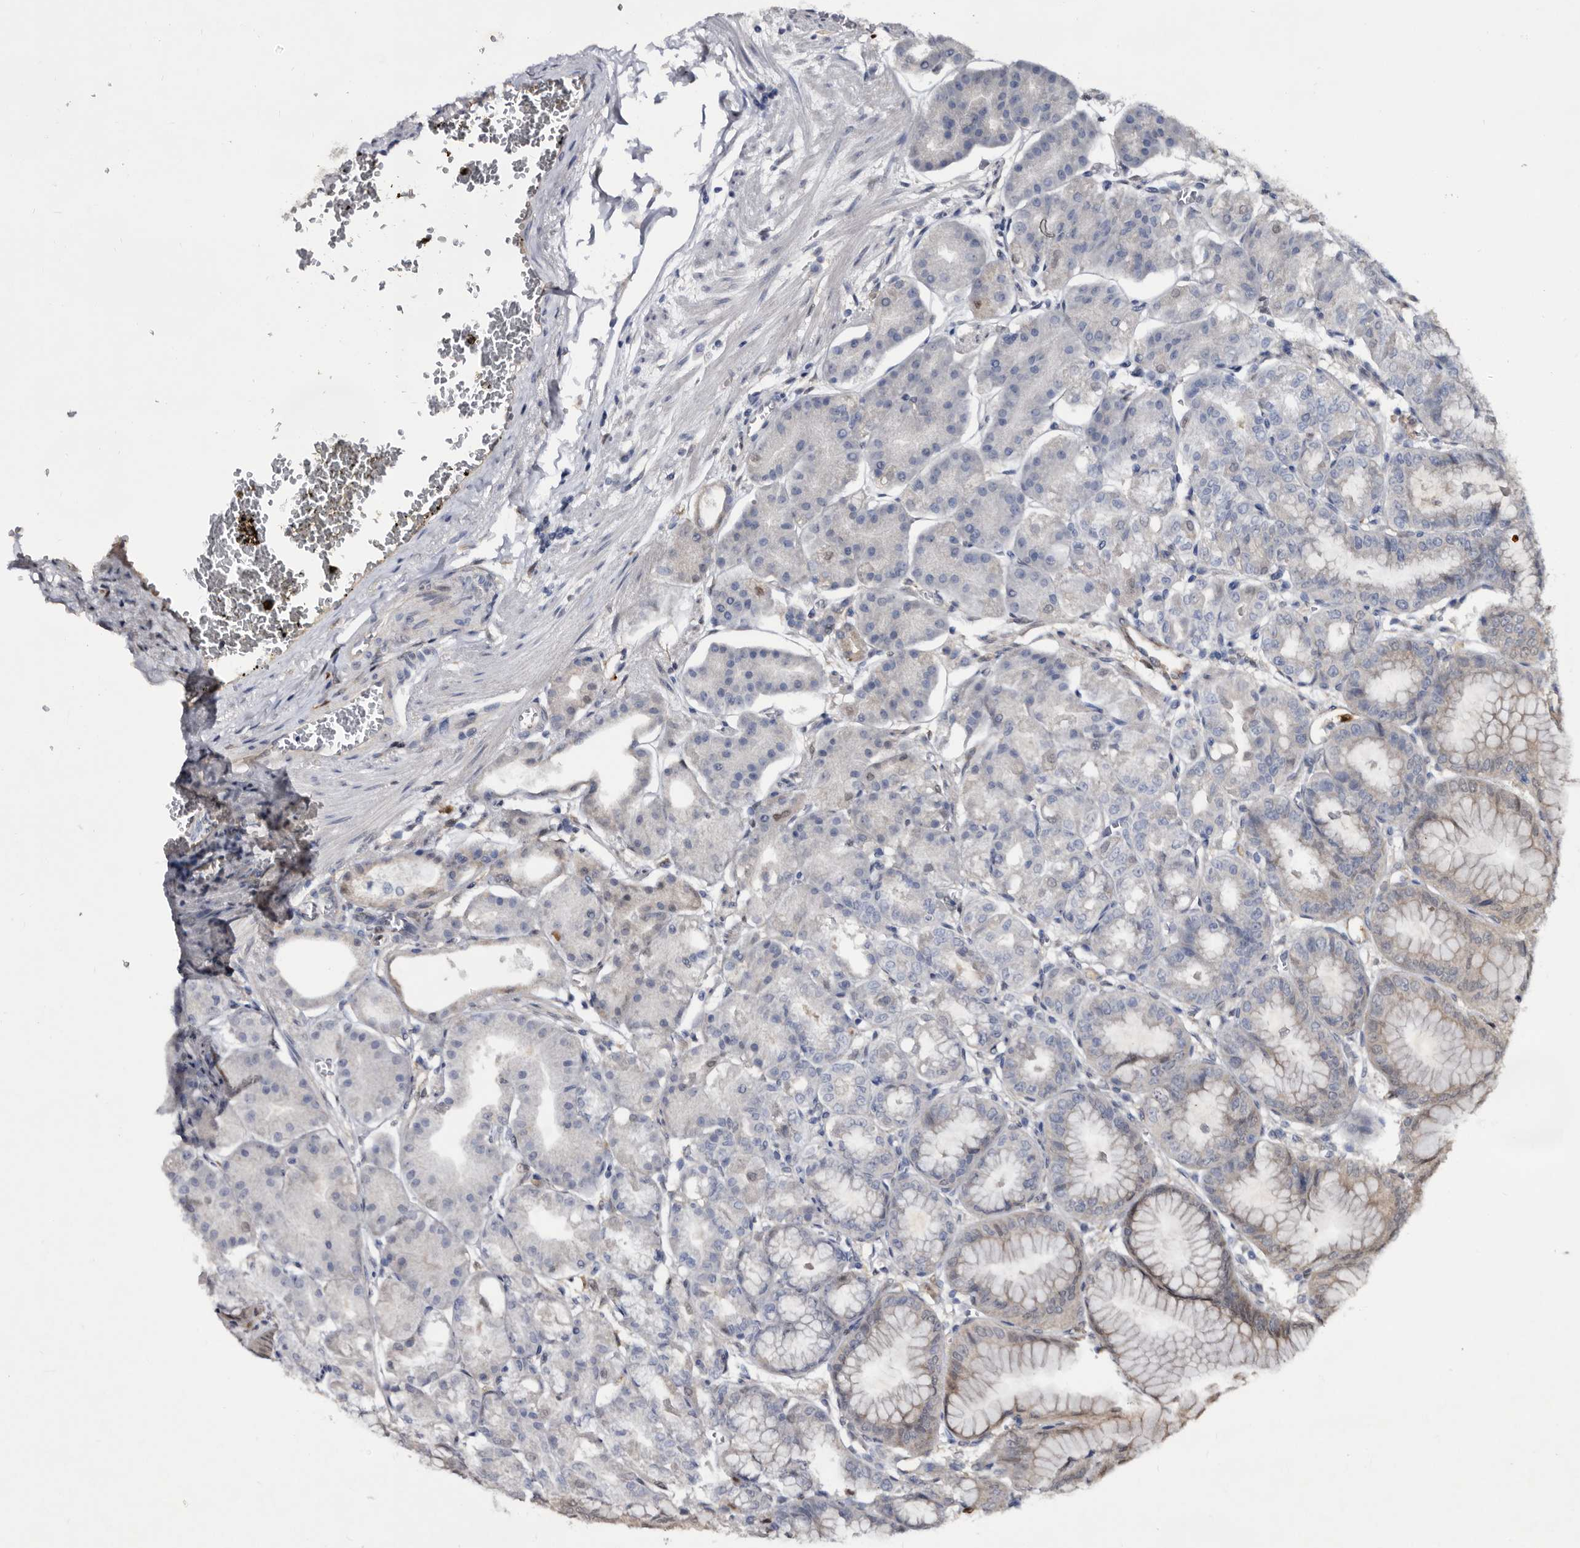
{"staining": {"intensity": "strong", "quantity": "<25%", "location": "nuclear"}, "tissue": "stomach", "cell_type": "Glandular cells", "image_type": "normal", "snomed": [{"axis": "morphology", "description": "Normal tissue, NOS"}, {"axis": "topography", "description": "Stomach, lower"}], "caption": "IHC (DAB) staining of benign human stomach demonstrates strong nuclear protein expression in approximately <25% of glandular cells. (DAB IHC, brown staining for protein, blue staining for nuclei).", "gene": "SERPINB8", "patient": {"sex": "male", "age": 71}}